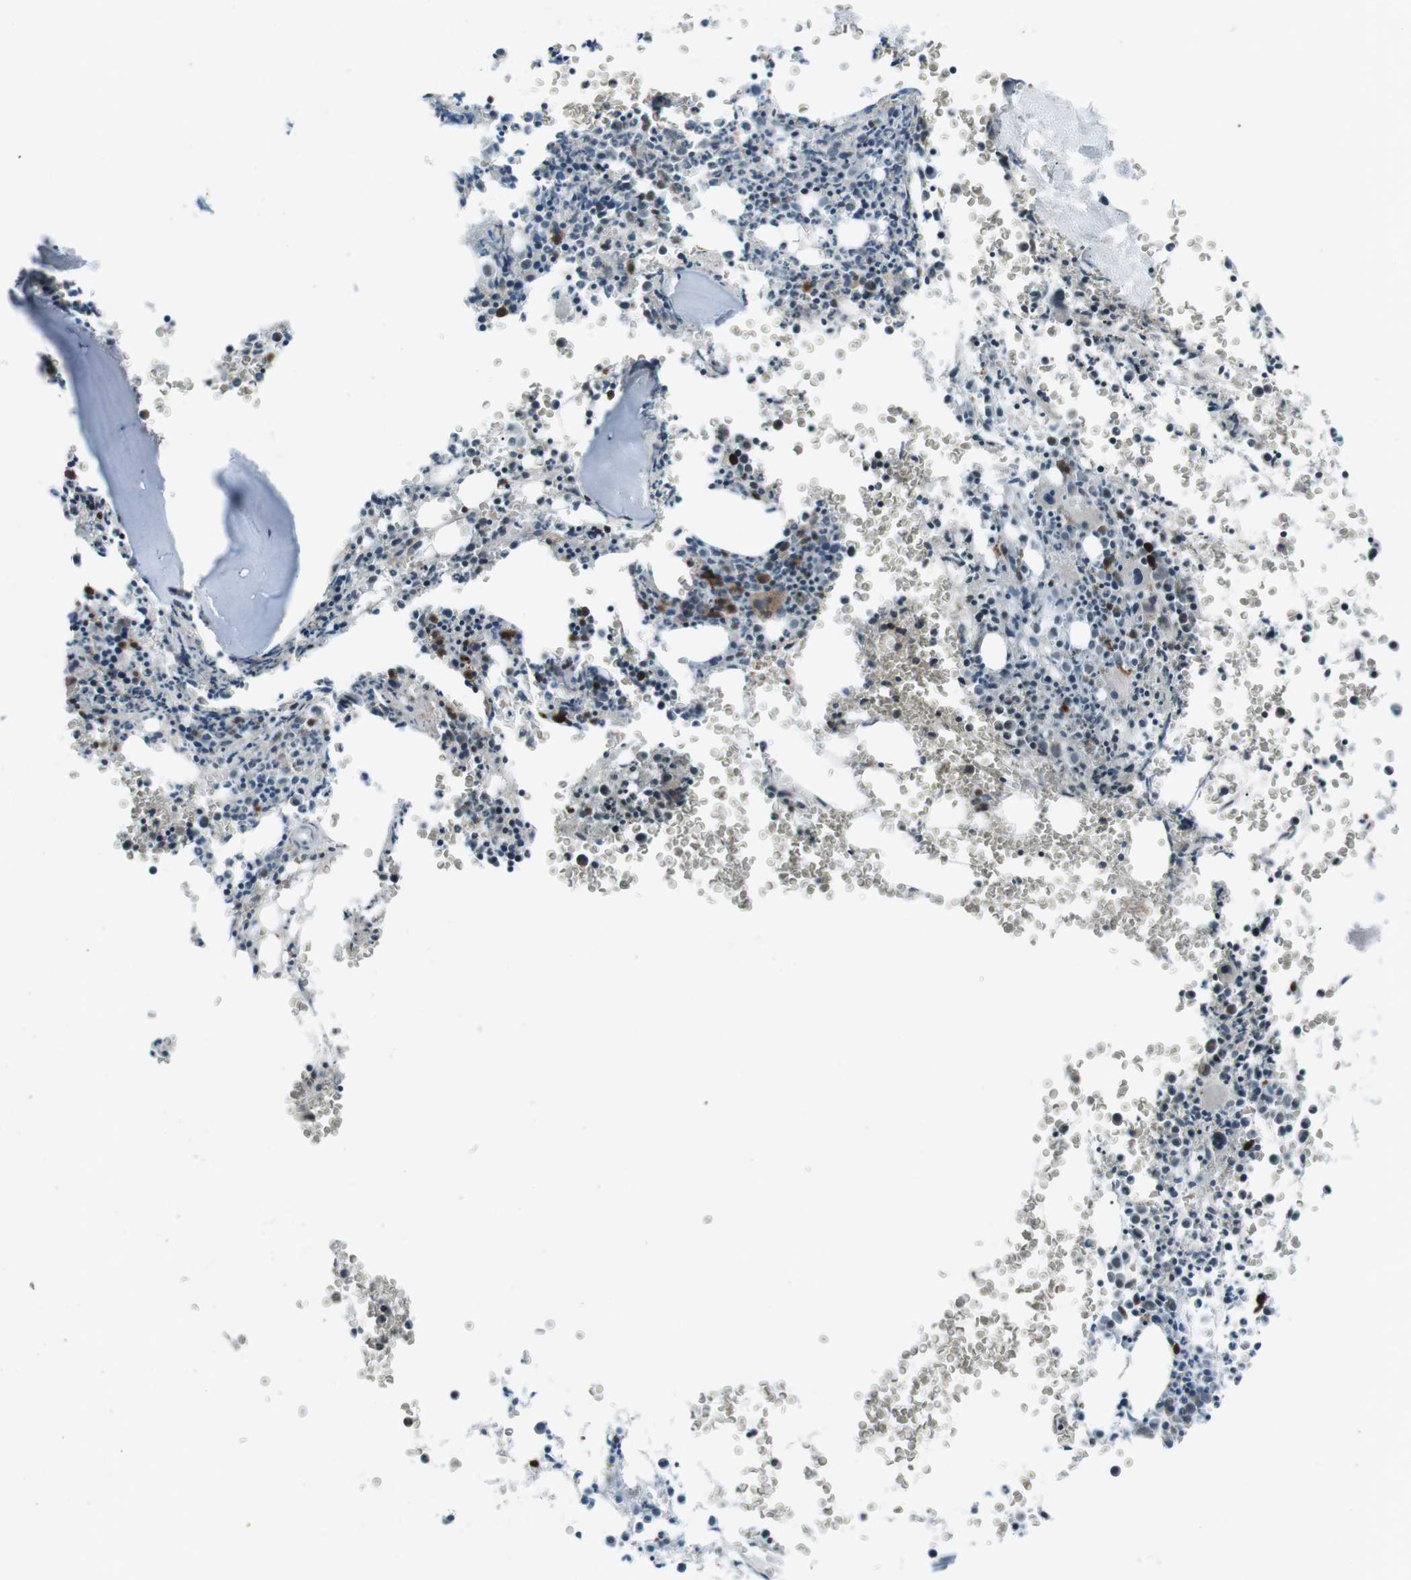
{"staining": {"intensity": "strong", "quantity": "<25%", "location": "cytoplasmic/membranous,nuclear"}, "tissue": "bone marrow", "cell_type": "Hematopoietic cells", "image_type": "normal", "snomed": [{"axis": "morphology", "description": "Normal tissue, NOS"}, {"axis": "morphology", "description": "Inflammation, NOS"}, {"axis": "topography", "description": "Bone marrow"}], "caption": "The immunohistochemical stain highlights strong cytoplasmic/membranous,nuclear staining in hematopoietic cells of unremarkable bone marrow.", "gene": "BLNK", "patient": {"sex": "female", "age": 56}}